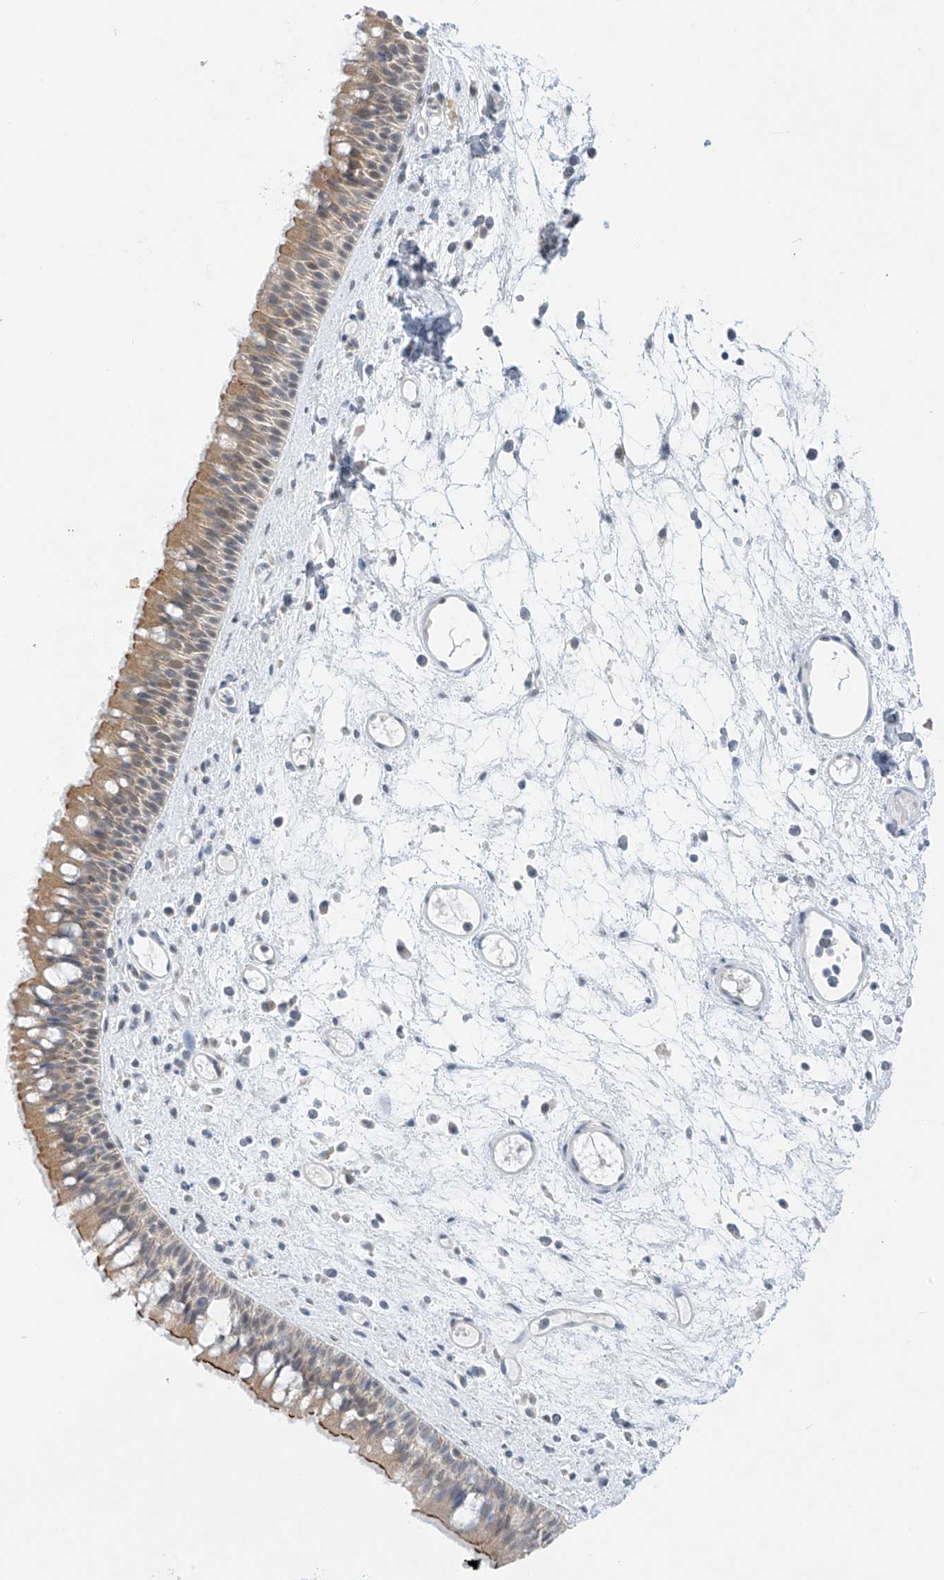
{"staining": {"intensity": "moderate", "quantity": ">75%", "location": "cytoplasmic/membranous"}, "tissue": "nasopharynx", "cell_type": "Respiratory epithelial cells", "image_type": "normal", "snomed": [{"axis": "morphology", "description": "Normal tissue, NOS"}, {"axis": "morphology", "description": "Inflammation, NOS"}, {"axis": "morphology", "description": "Malignant melanoma, Metastatic site"}, {"axis": "topography", "description": "Nasopharynx"}], "caption": "Brown immunohistochemical staining in unremarkable human nasopharynx demonstrates moderate cytoplasmic/membranous positivity in approximately >75% of respiratory epithelial cells. (Brightfield microscopy of DAB IHC at high magnification).", "gene": "APLF", "patient": {"sex": "male", "age": 70}}